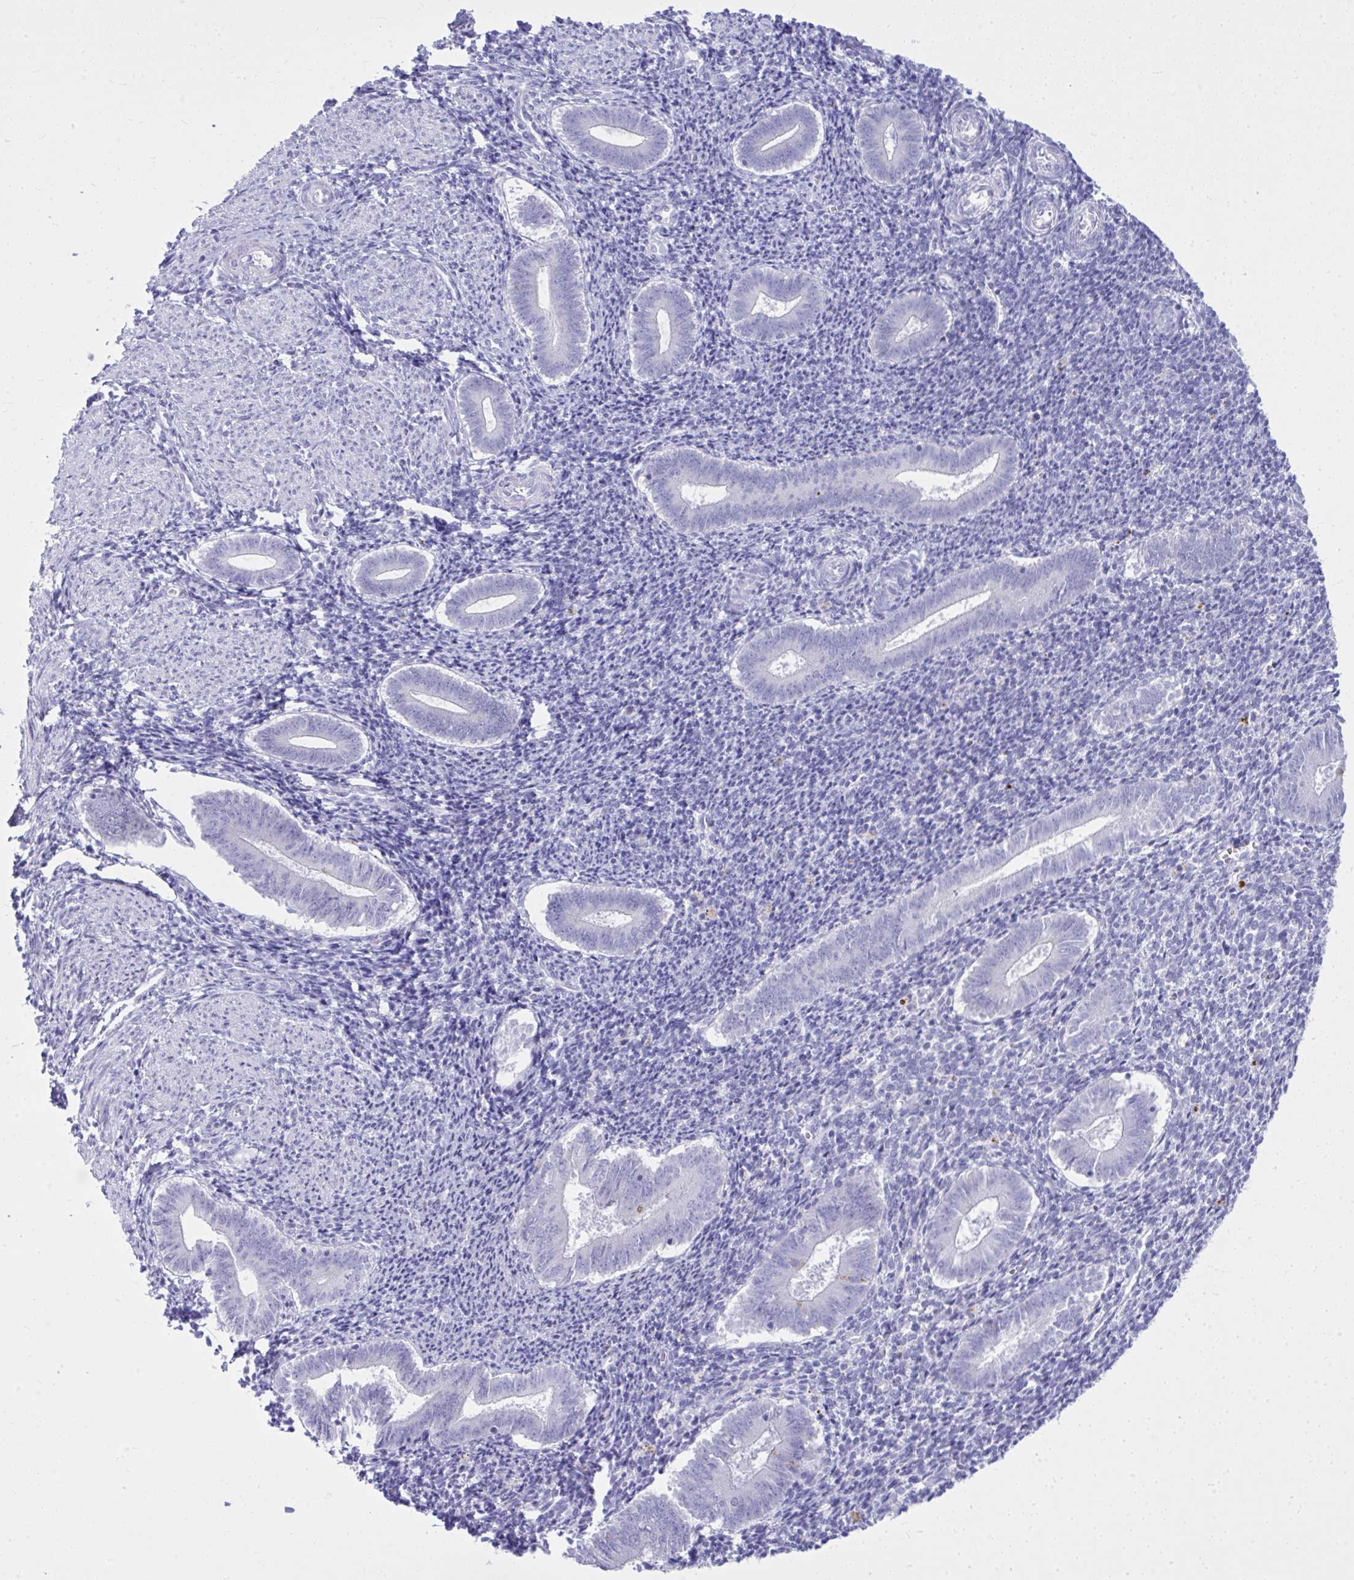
{"staining": {"intensity": "negative", "quantity": "none", "location": "none"}, "tissue": "endometrium", "cell_type": "Cells in endometrial stroma", "image_type": "normal", "snomed": [{"axis": "morphology", "description": "Normal tissue, NOS"}, {"axis": "topography", "description": "Endometrium"}], "caption": "A high-resolution micrograph shows IHC staining of unremarkable endometrium, which reveals no significant expression in cells in endometrial stroma.", "gene": "BCL6B", "patient": {"sex": "female", "age": 25}}